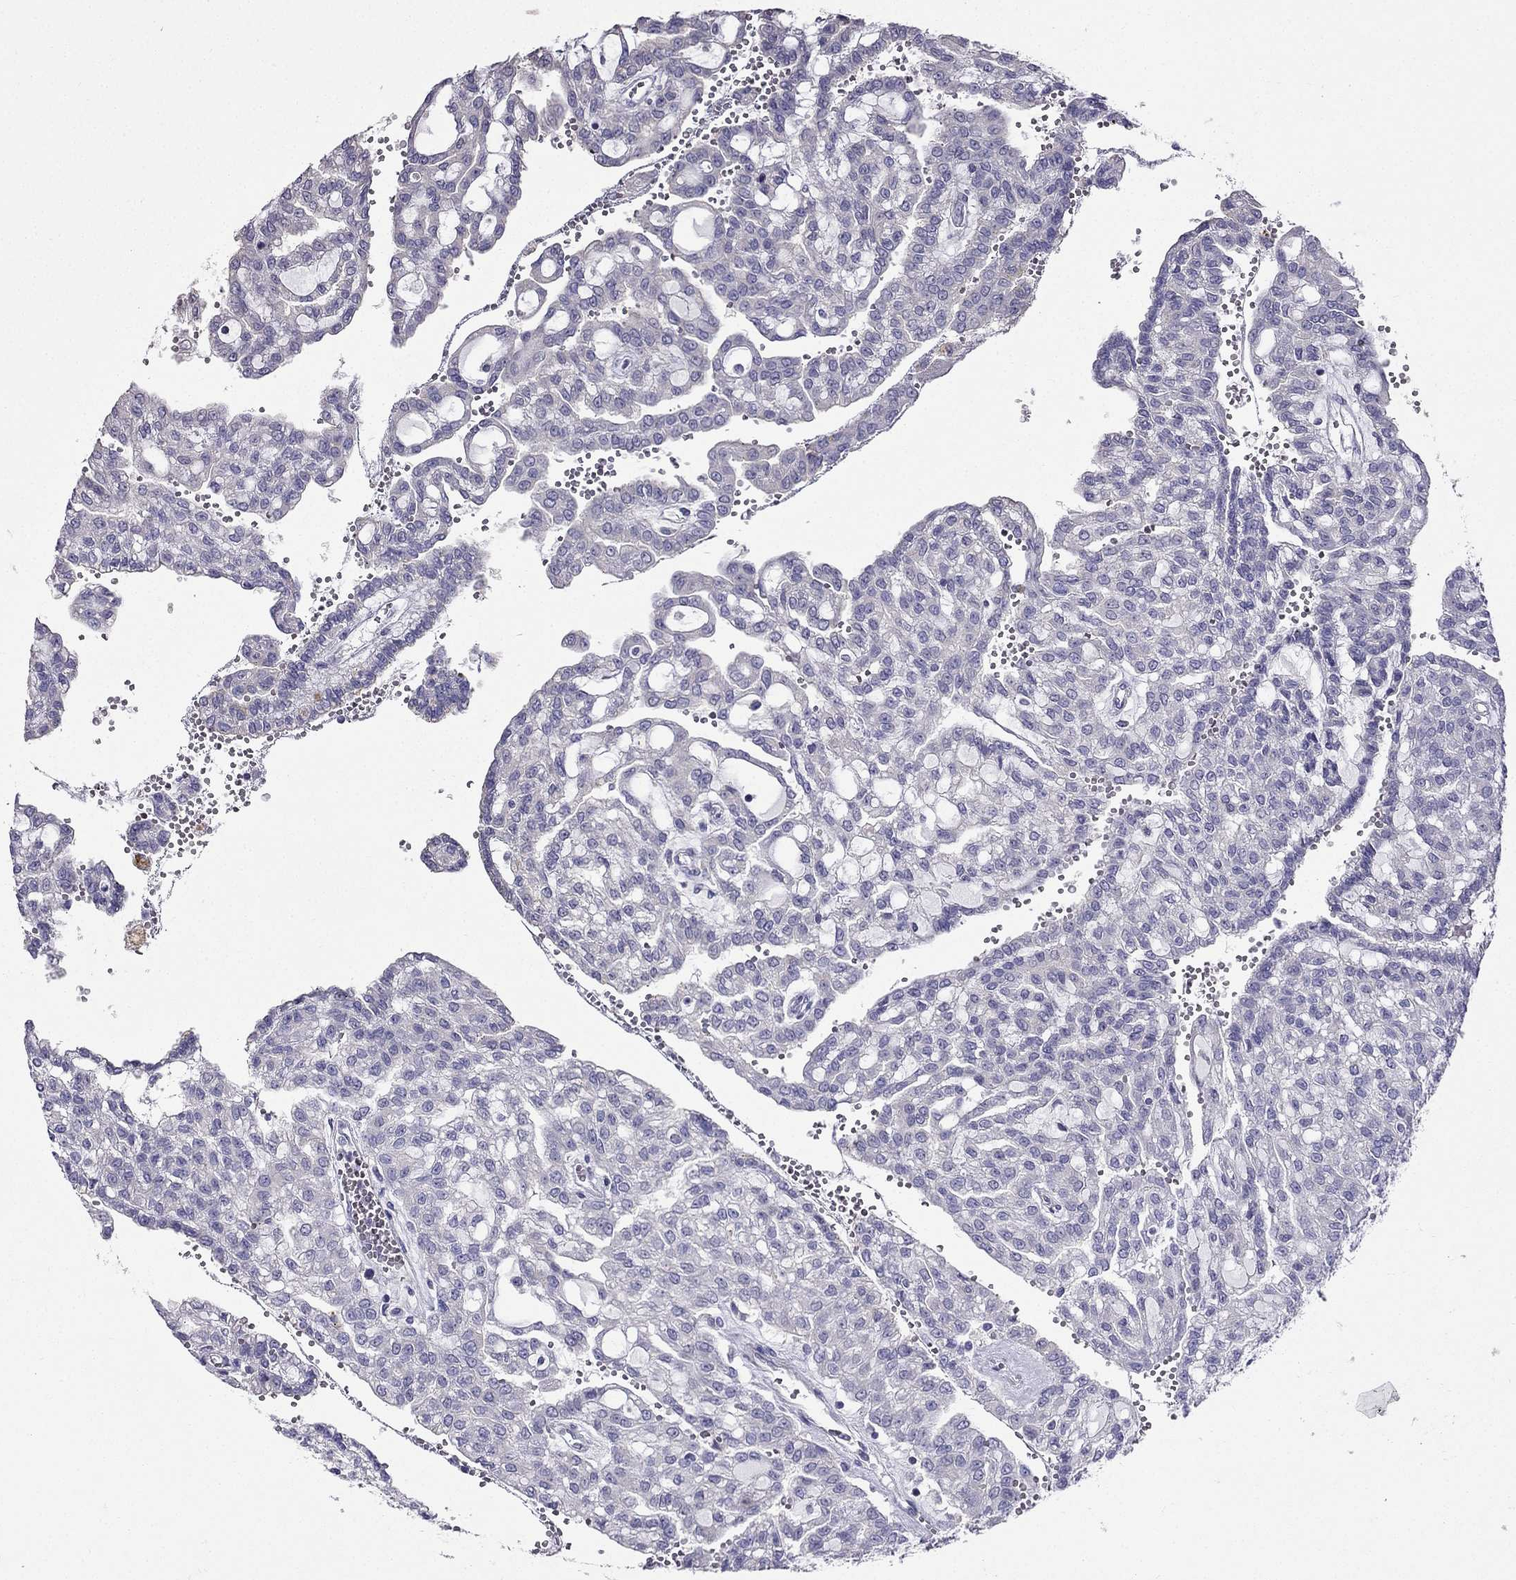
{"staining": {"intensity": "negative", "quantity": "none", "location": "none"}, "tissue": "renal cancer", "cell_type": "Tumor cells", "image_type": "cancer", "snomed": [{"axis": "morphology", "description": "Adenocarcinoma, NOS"}, {"axis": "topography", "description": "Kidney"}], "caption": "Immunohistochemistry of adenocarcinoma (renal) demonstrates no staining in tumor cells.", "gene": "AS3MT", "patient": {"sex": "male", "age": 63}}